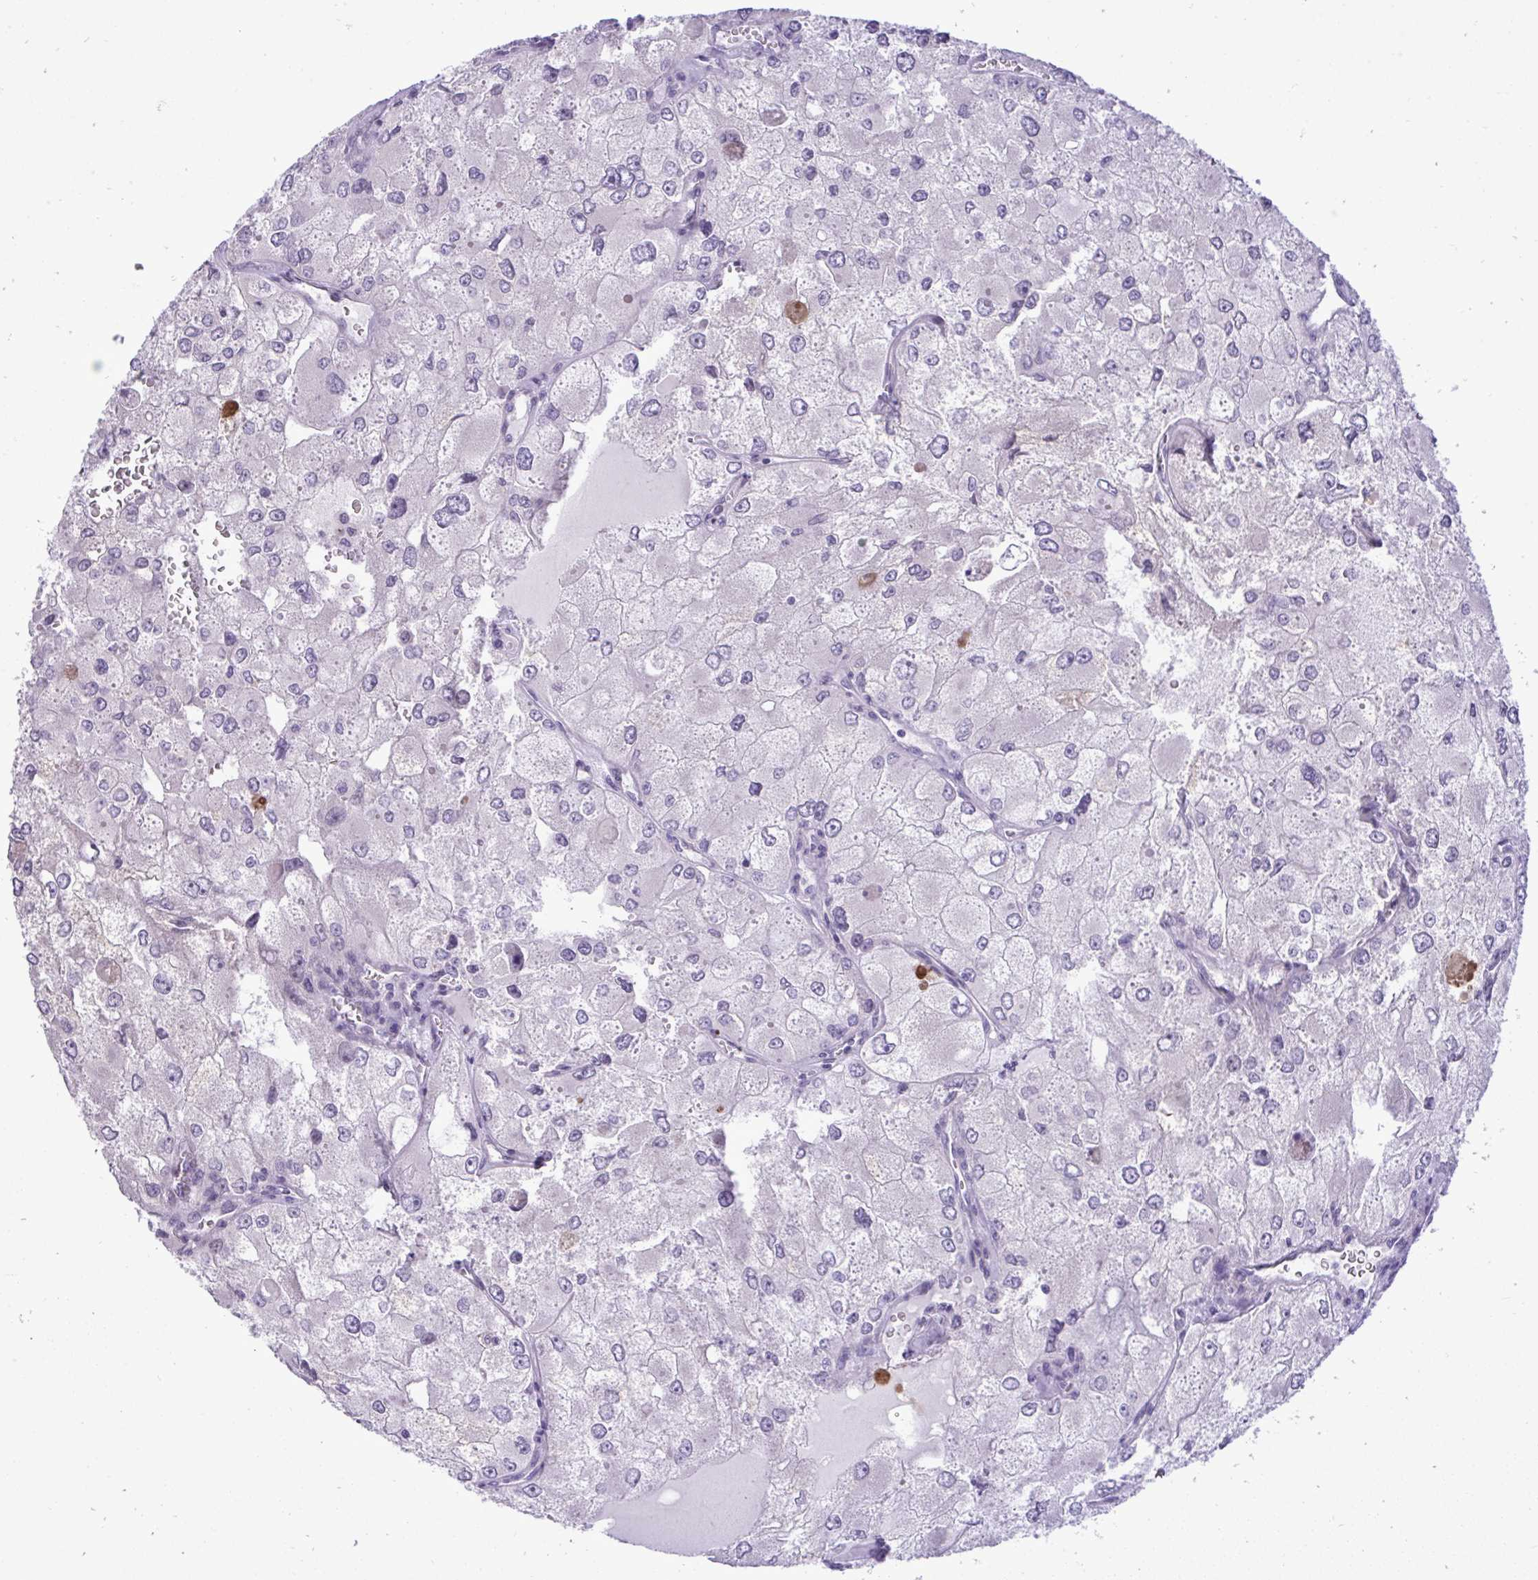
{"staining": {"intensity": "negative", "quantity": "none", "location": "none"}, "tissue": "renal cancer", "cell_type": "Tumor cells", "image_type": "cancer", "snomed": [{"axis": "morphology", "description": "Adenocarcinoma, NOS"}, {"axis": "topography", "description": "Kidney"}], "caption": "Immunohistochemical staining of human renal cancer reveals no significant staining in tumor cells.", "gene": "SPAG1", "patient": {"sex": "female", "age": 70}}